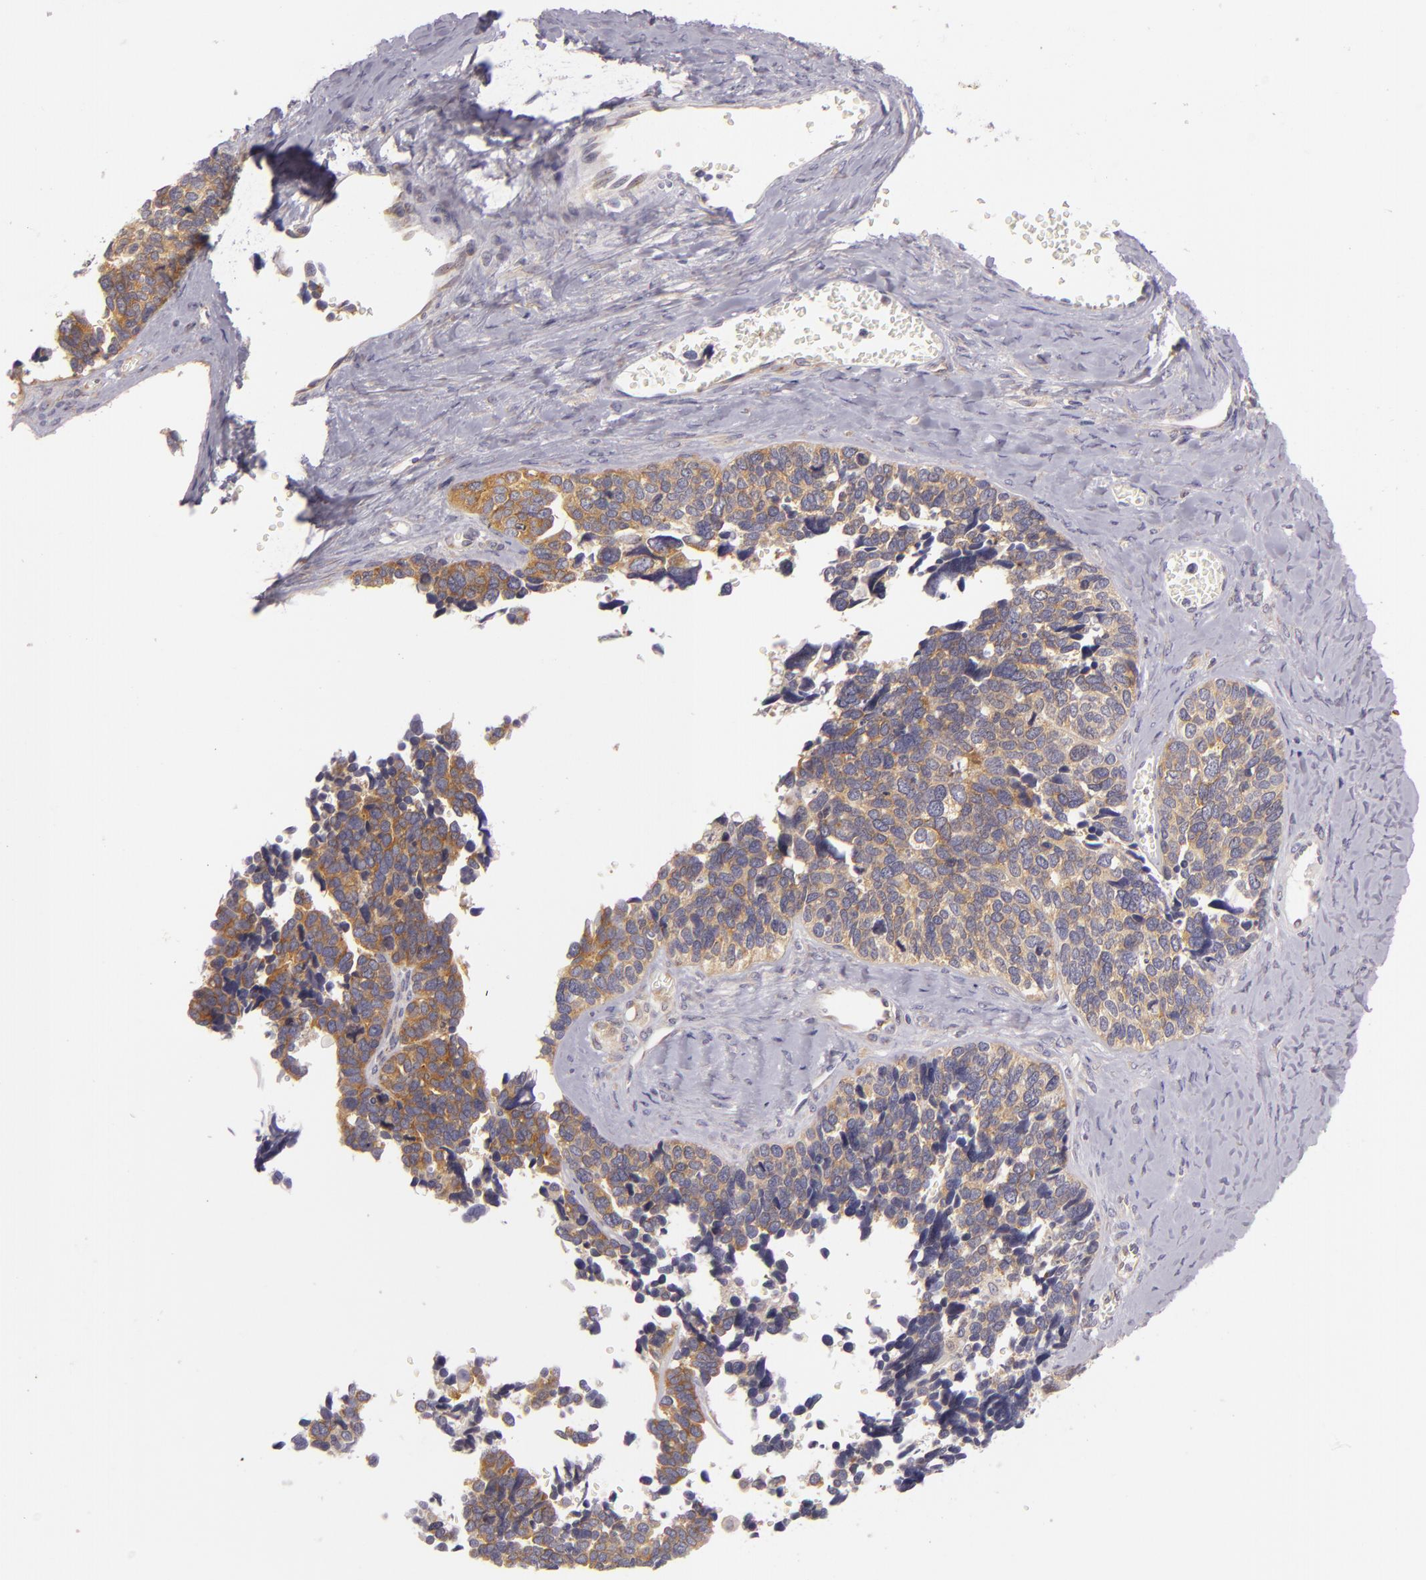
{"staining": {"intensity": "moderate", "quantity": ">75%", "location": "cytoplasmic/membranous"}, "tissue": "ovarian cancer", "cell_type": "Tumor cells", "image_type": "cancer", "snomed": [{"axis": "morphology", "description": "Cystadenocarcinoma, serous, NOS"}, {"axis": "topography", "description": "Ovary"}], "caption": "The image reveals immunohistochemical staining of ovarian cancer. There is moderate cytoplasmic/membranous positivity is appreciated in approximately >75% of tumor cells.", "gene": "UPF3B", "patient": {"sex": "female", "age": 77}}